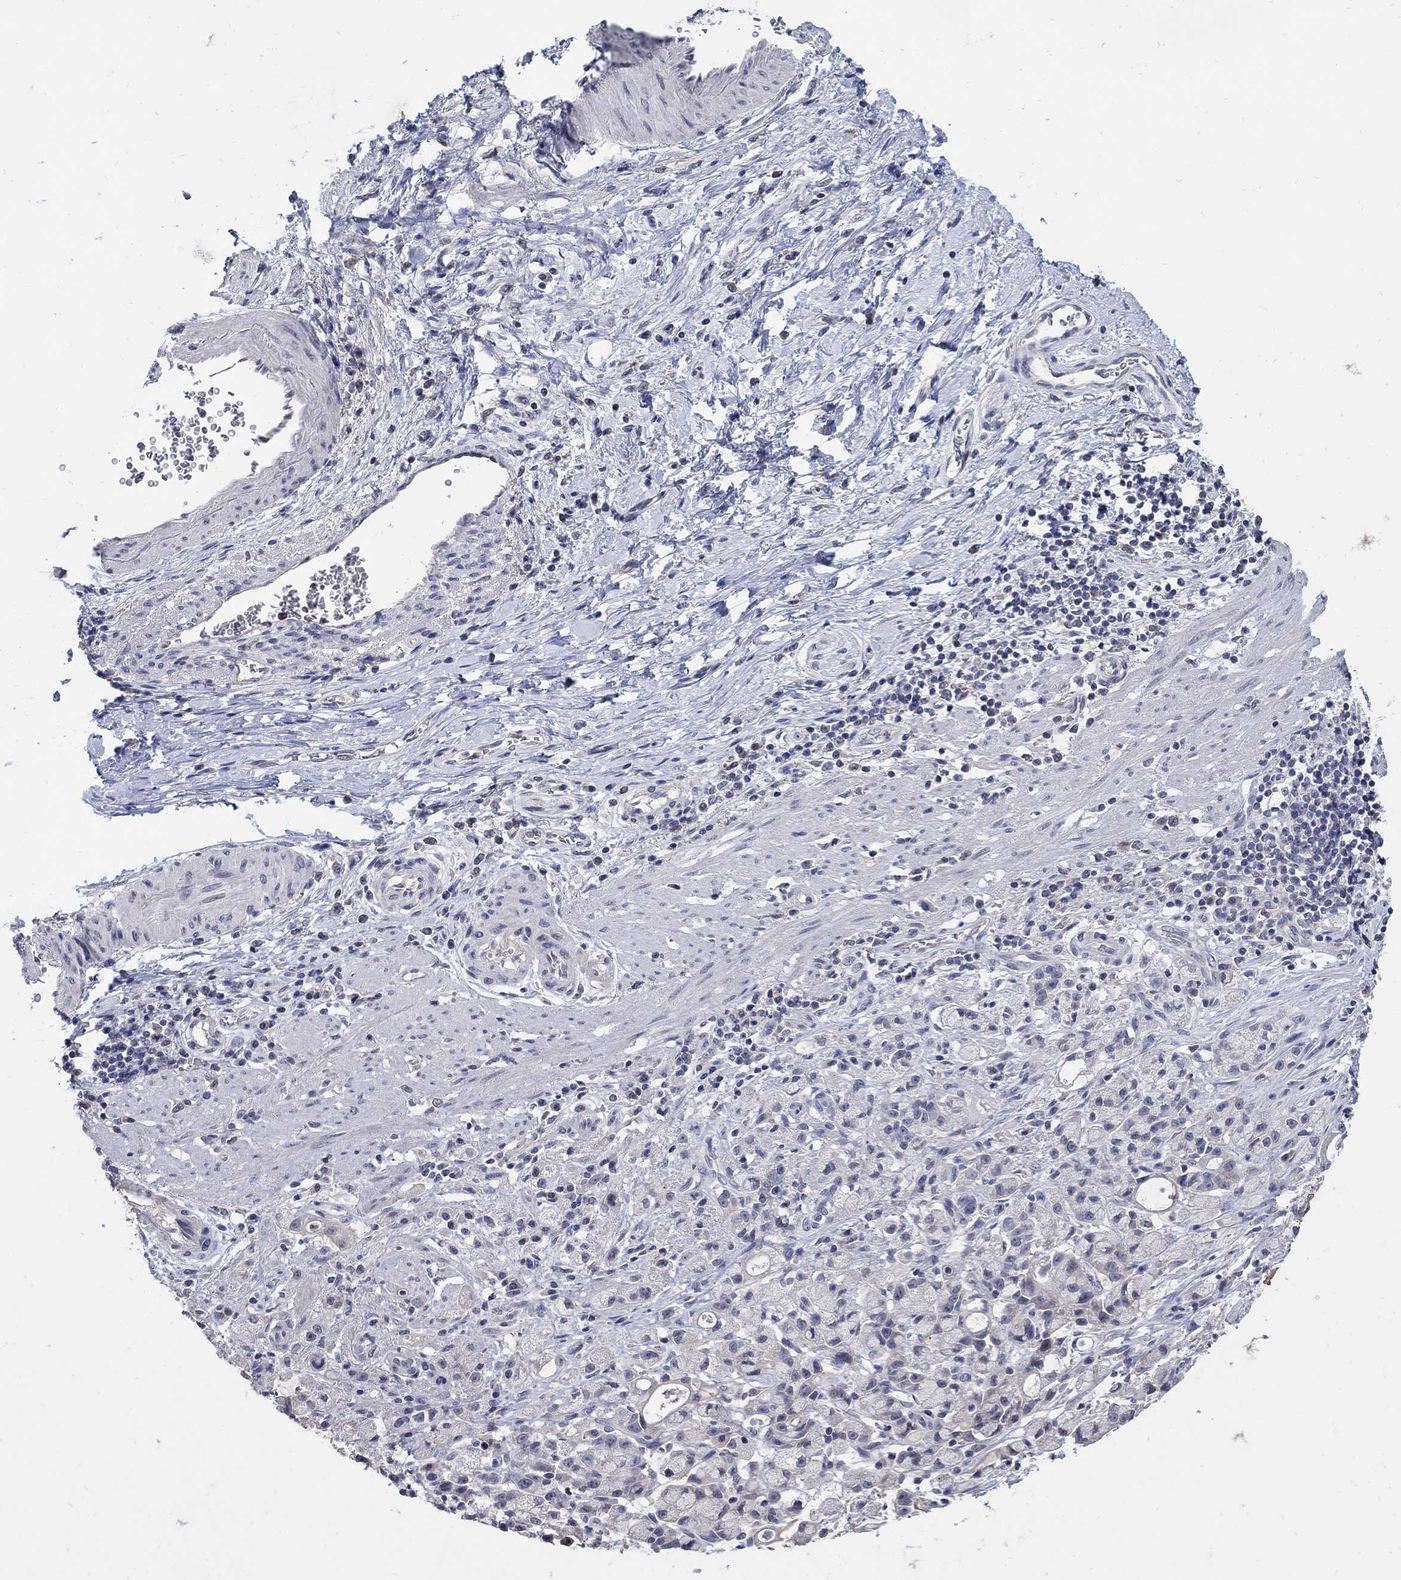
{"staining": {"intensity": "negative", "quantity": "none", "location": "none"}, "tissue": "stomach cancer", "cell_type": "Tumor cells", "image_type": "cancer", "snomed": [{"axis": "morphology", "description": "Adenocarcinoma, NOS"}, {"axis": "topography", "description": "Stomach"}], "caption": "IHC image of human stomach cancer stained for a protein (brown), which displays no staining in tumor cells.", "gene": "CETN1", "patient": {"sex": "male", "age": 58}}